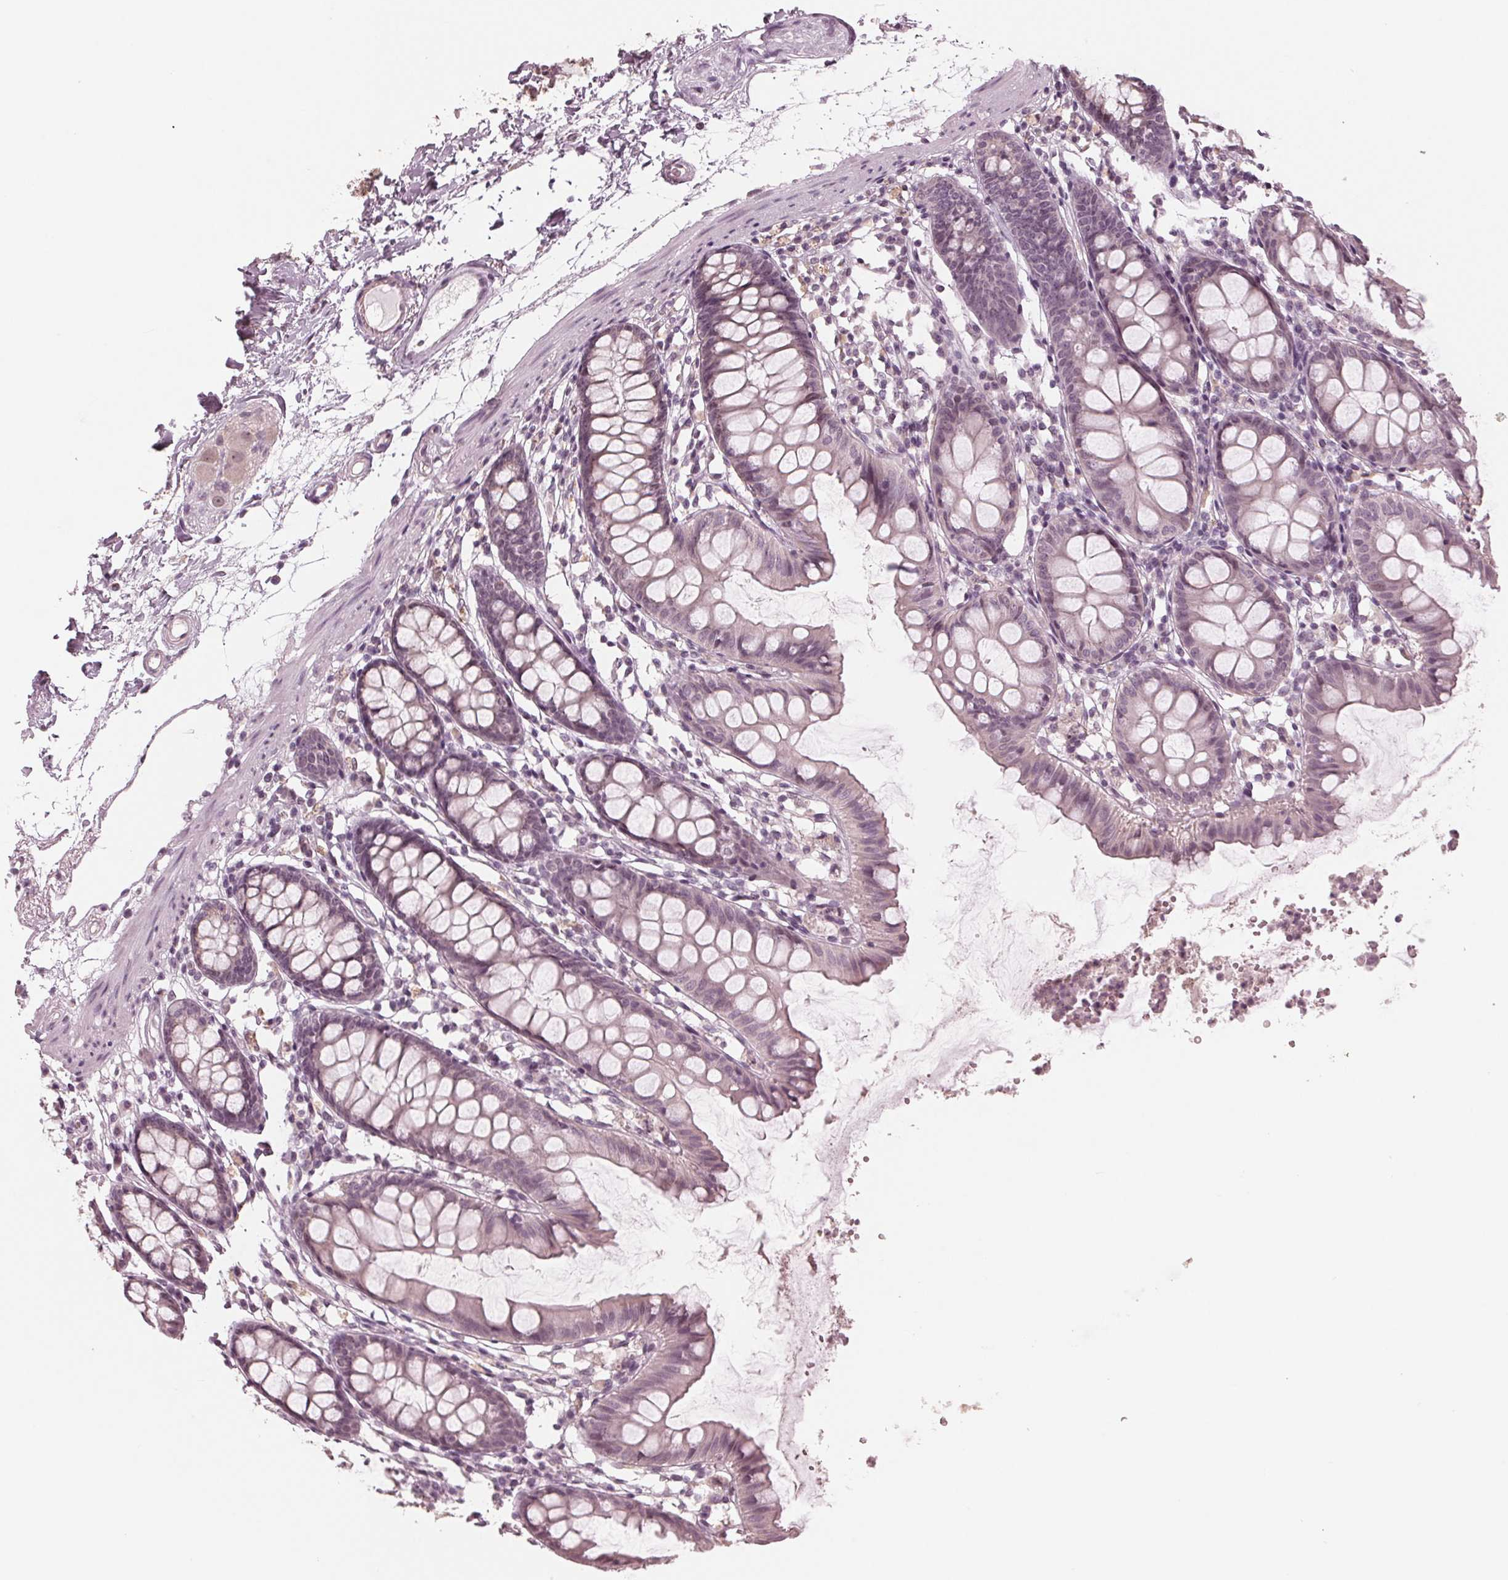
{"staining": {"intensity": "negative", "quantity": "none", "location": "none"}, "tissue": "colon", "cell_type": "Endothelial cells", "image_type": "normal", "snomed": [{"axis": "morphology", "description": "Normal tissue, NOS"}, {"axis": "topography", "description": "Colon"}], "caption": "Immunohistochemistry (IHC) photomicrograph of unremarkable human colon stained for a protein (brown), which reveals no positivity in endothelial cells.", "gene": "ADPRHL1", "patient": {"sex": "female", "age": 84}}